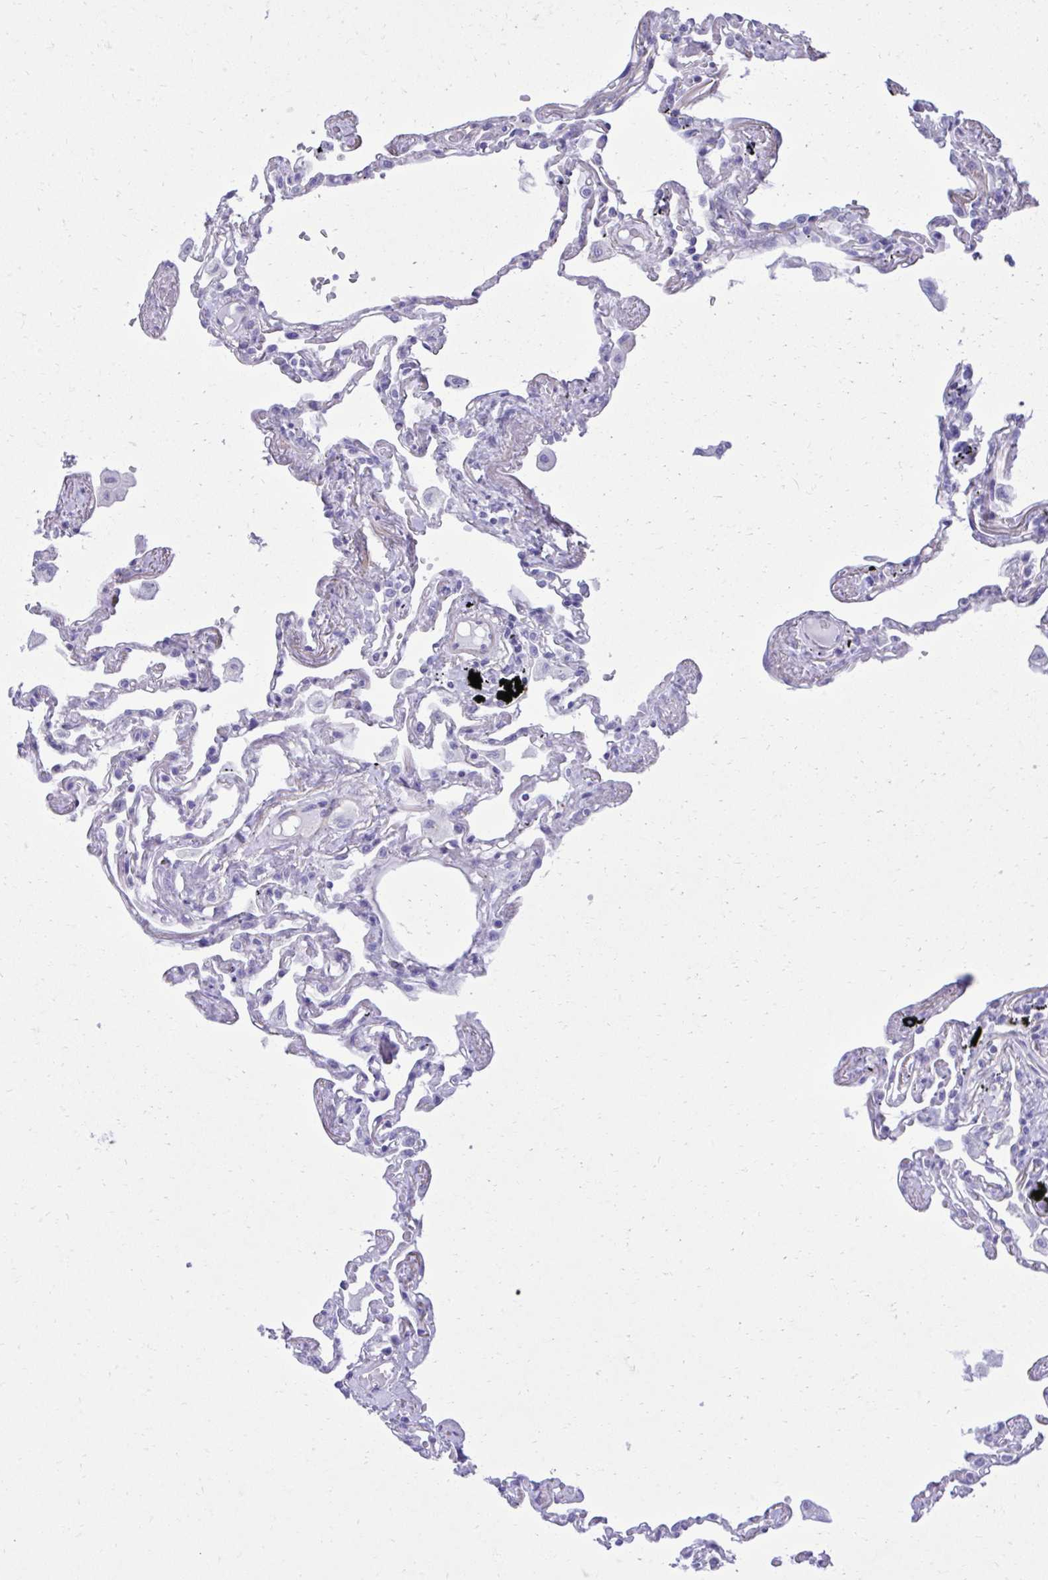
{"staining": {"intensity": "negative", "quantity": "none", "location": "none"}, "tissue": "lung", "cell_type": "Alveolar cells", "image_type": "normal", "snomed": [{"axis": "morphology", "description": "Normal tissue, NOS"}, {"axis": "topography", "description": "Lung"}], "caption": "This photomicrograph is of unremarkable lung stained with IHC to label a protein in brown with the nuclei are counter-stained blue. There is no staining in alveolar cells. Brightfield microscopy of IHC stained with DAB (brown) and hematoxylin (blue), captured at high magnification.", "gene": "PITPNM3", "patient": {"sex": "female", "age": 67}}